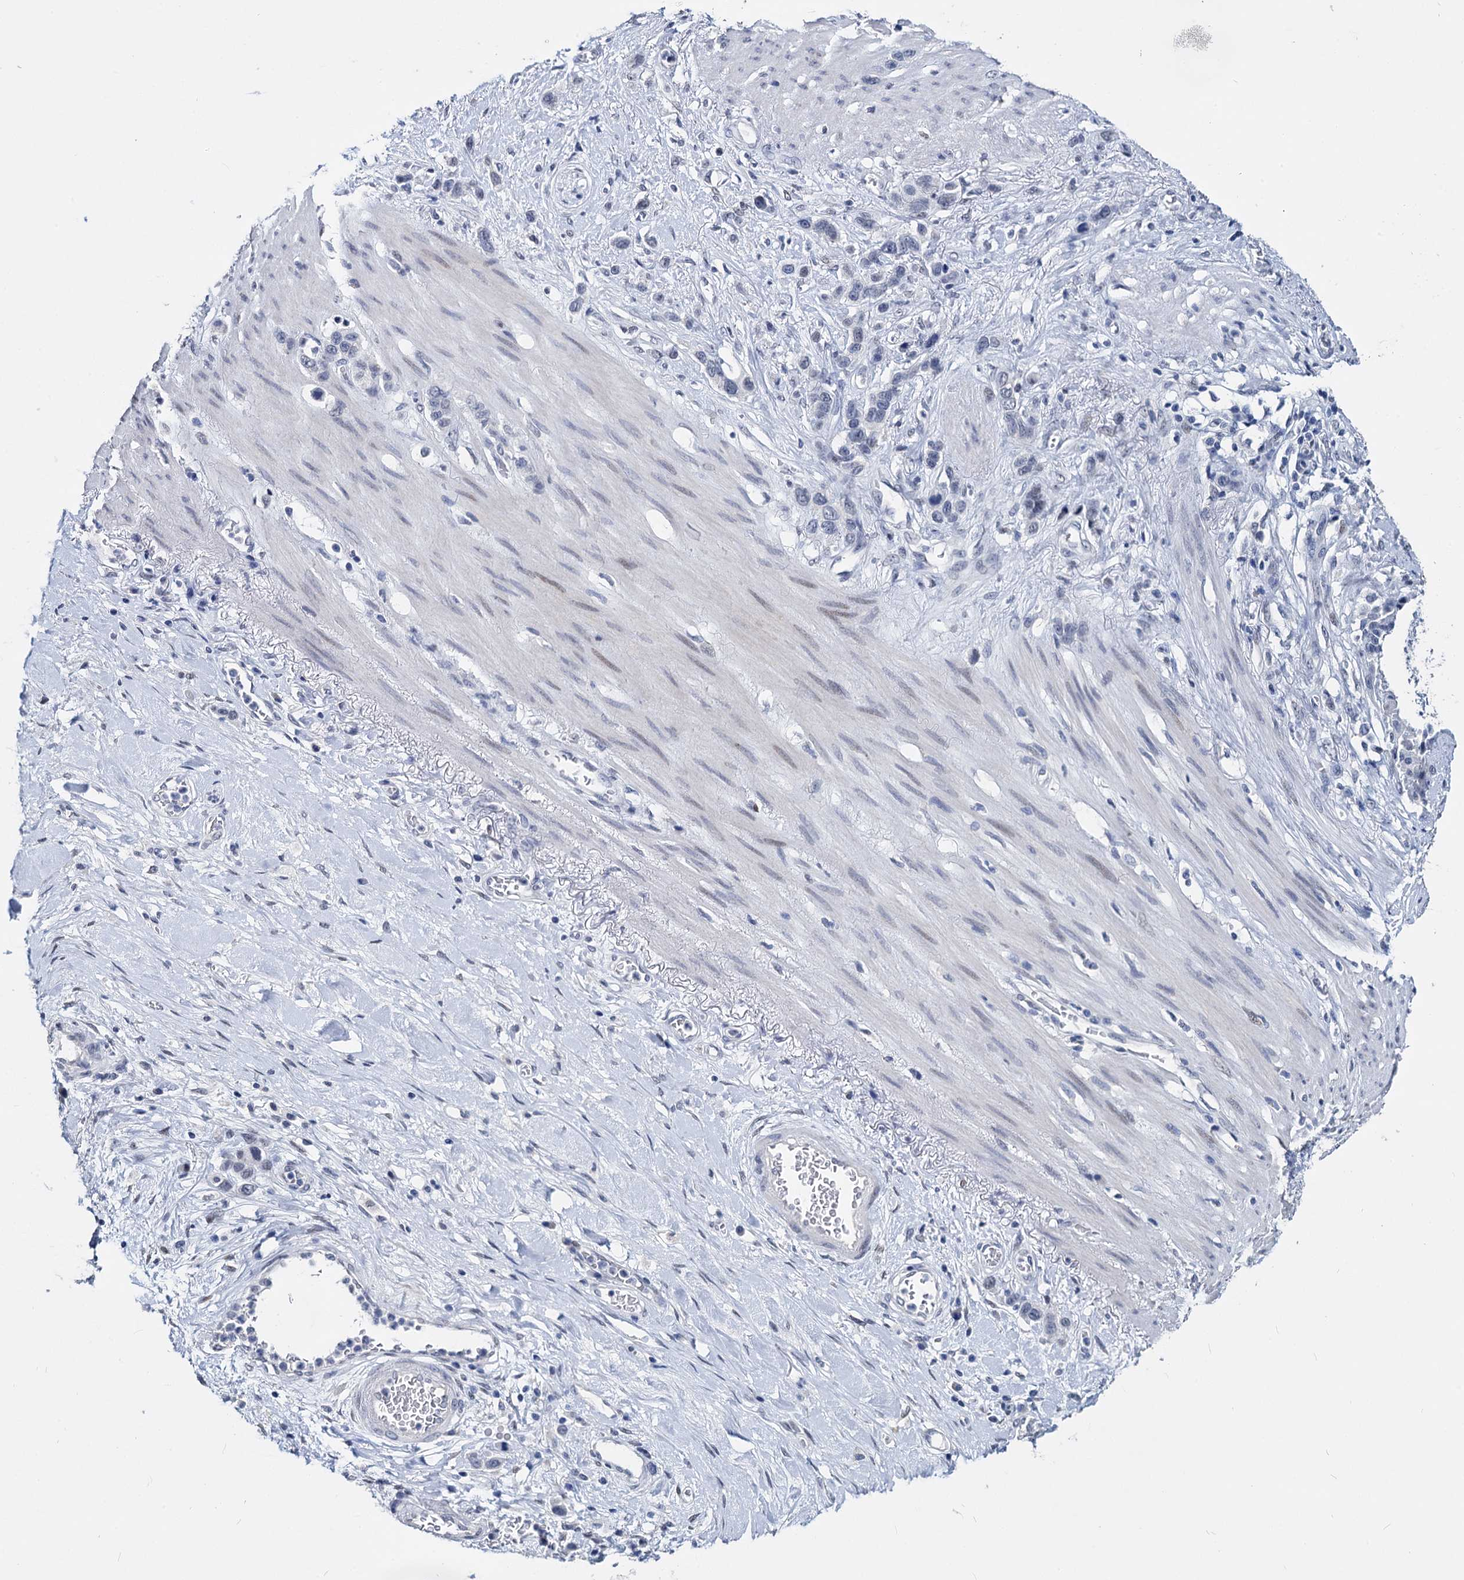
{"staining": {"intensity": "negative", "quantity": "none", "location": "none"}, "tissue": "stomach cancer", "cell_type": "Tumor cells", "image_type": "cancer", "snomed": [{"axis": "morphology", "description": "Adenocarcinoma, NOS"}, {"axis": "morphology", "description": "Adenocarcinoma, High grade"}, {"axis": "topography", "description": "Stomach, upper"}, {"axis": "topography", "description": "Stomach, lower"}], "caption": "An image of stomach cancer (adenocarcinoma) stained for a protein shows no brown staining in tumor cells.", "gene": "MAGEA4", "patient": {"sex": "female", "age": 65}}